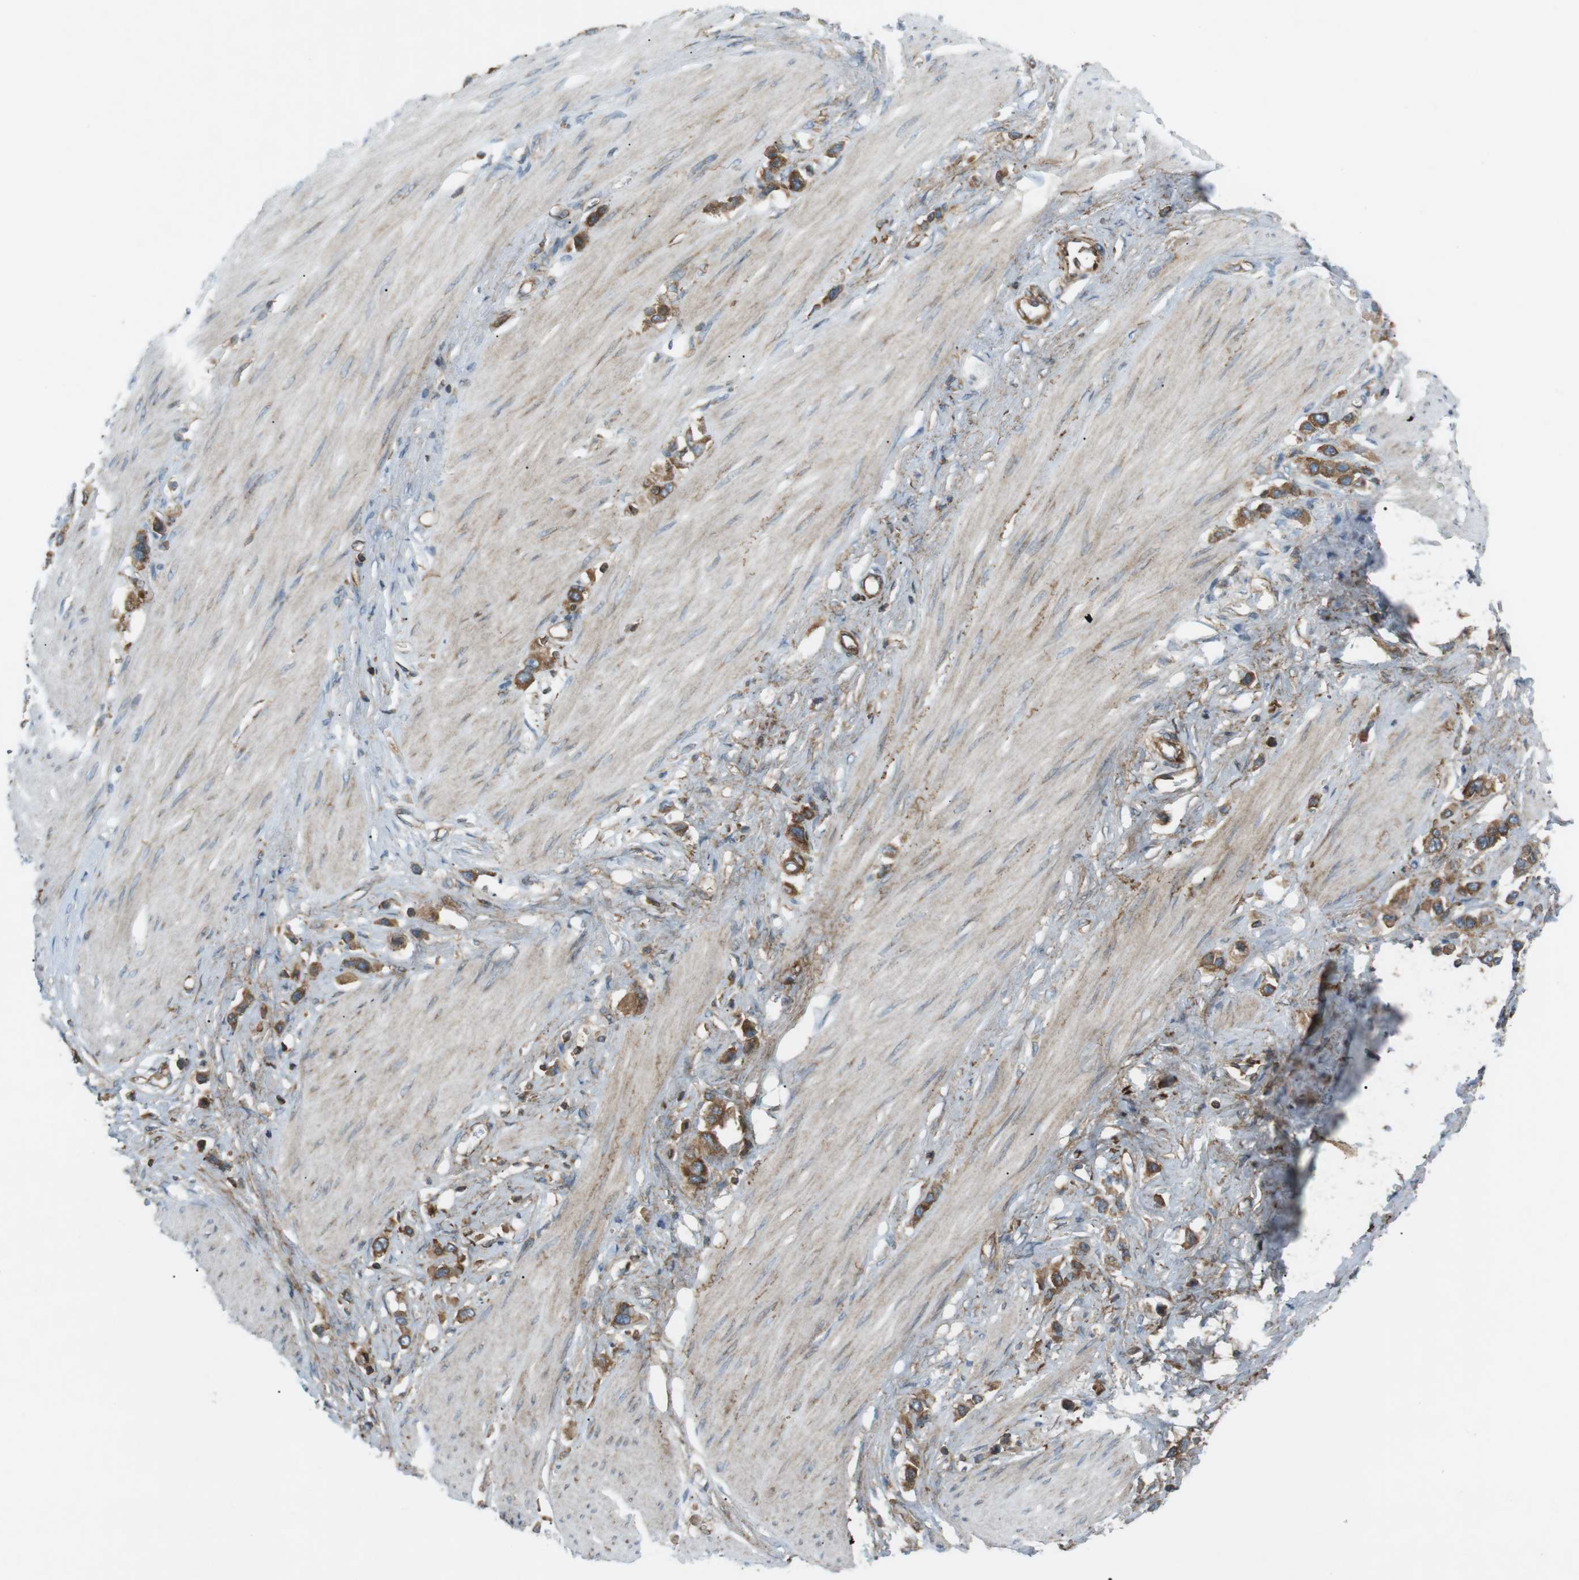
{"staining": {"intensity": "moderate", "quantity": ">75%", "location": "cytoplasmic/membranous"}, "tissue": "stomach cancer", "cell_type": "Tumor cells", "image_type": "cancer", "snomed": [{"axis": "morphology", "description": "Adenocarcinoma, NOS"}, {"axis": "topography", "description": "Stomach"}], "caption": "Immunohistochemical staining of human stomach cancer (adenocarcinoma) displays moderate cytoplasmic/membranous protein expression in about >75% of tumor cells. Immunohistochemistry (ihc) stains the protein of interest in brown and the nuclei are stained blue.", "gene": "FLII", "patient": {"sex": "female", "age": 65}}